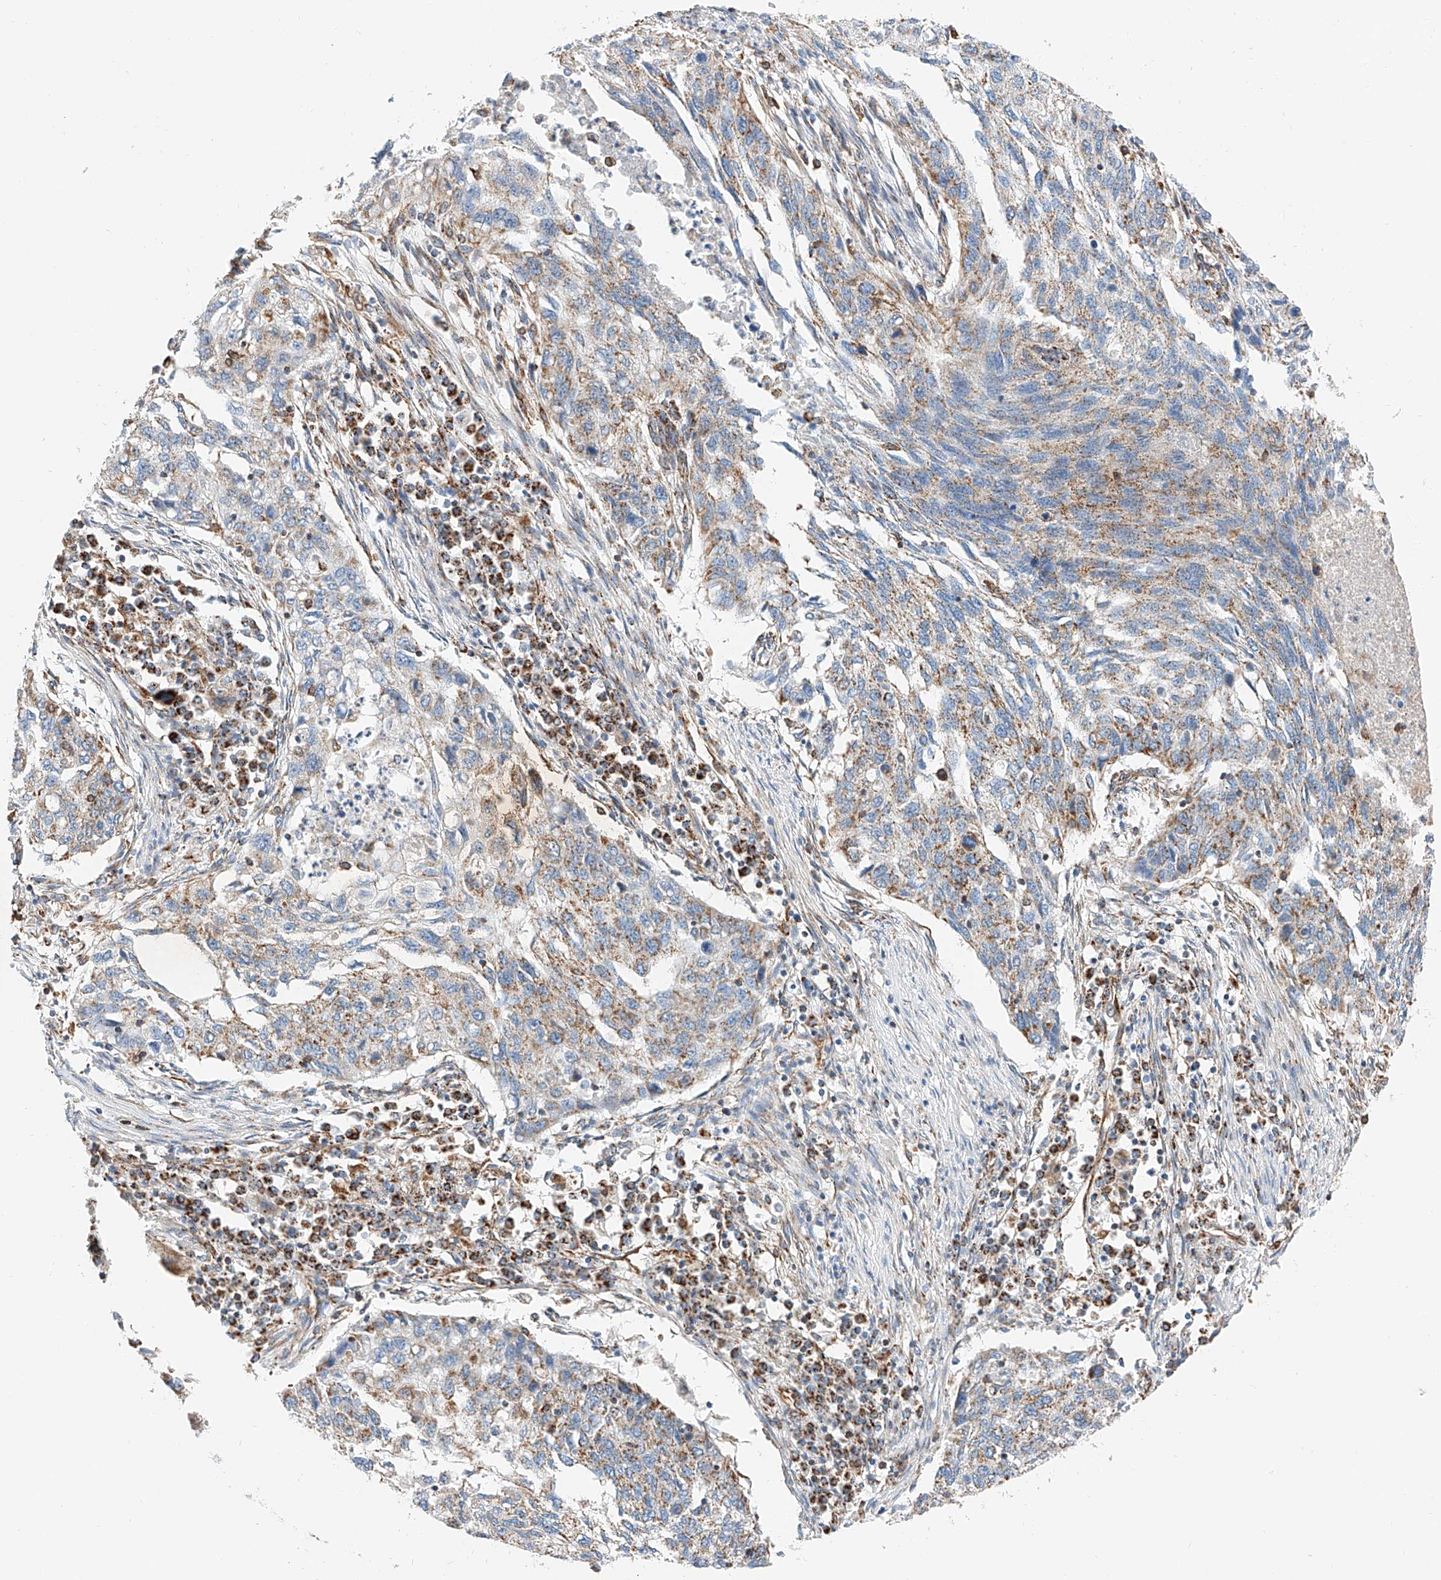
{"staining": {"intensity": "weak", "quantity": ">75%", "location": "cytoplasmic/membranous"}, "tissue": "lung cancer", "cell_type": "Tumor cells", "image_type": "cancer", "snomed": [{"axis": "morphology", "description": "Squamous cell carcinoma, NOS"}, {"axis": "topography", "description": "Lung"}], "caption": "Lung cancer (squamous cell carcinoma) stained with a protein marker shows weak staining in tumor cells.", "gene": "NDUFV3", "patient": {"sex": "female", "age": 63}}